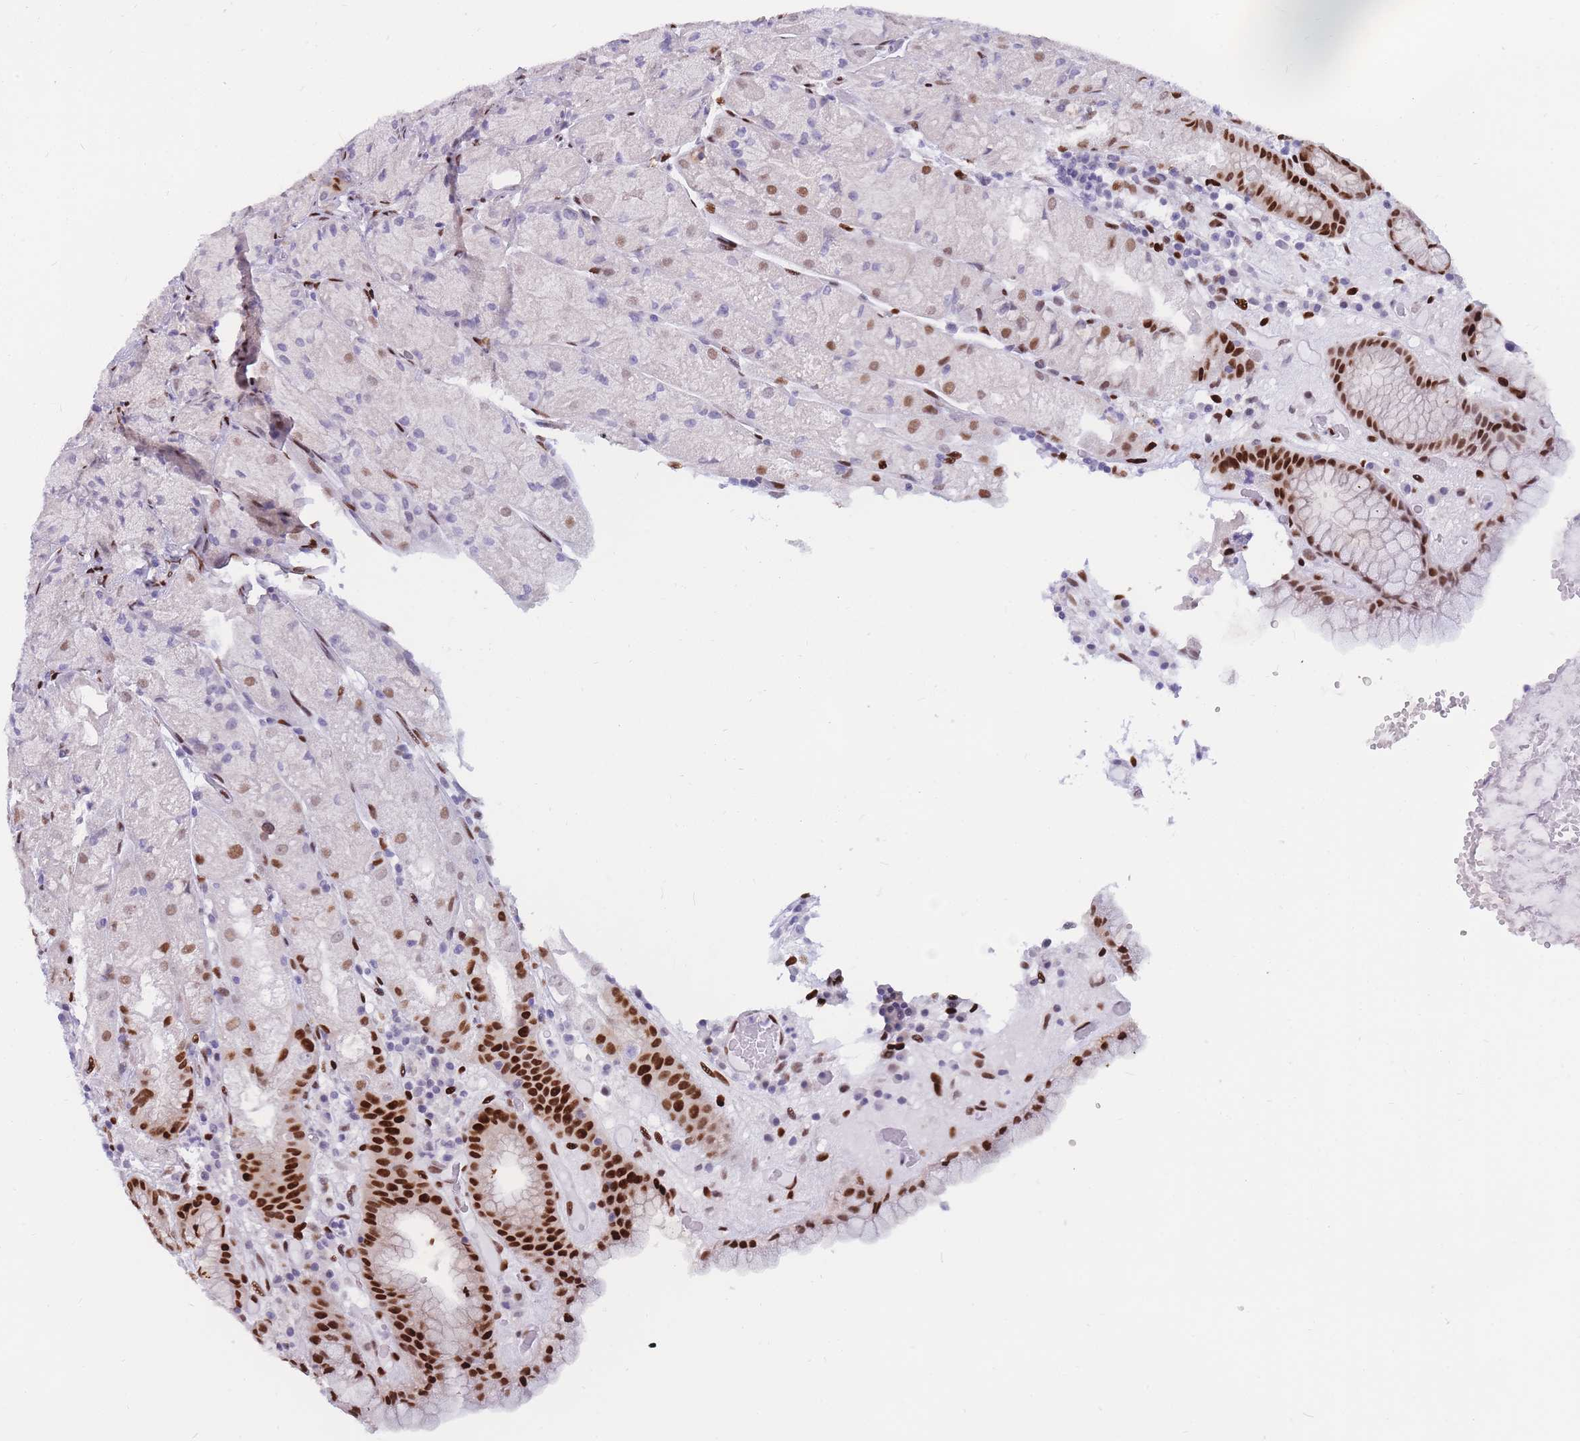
{"staining": {"intensity": "strong", "quantity": "<25%", "location": "nuclear"}, "tissue": "stomach", "cell_type": "Glandular cells", "image_type": "normal", "snomed": [{"axis": "morphology", "description": "Normal tissue, NOS"}, {"axis": "topography", "description": "Stomach, upper"}], "caption": "The micrograph reveals immunohistochemical staining of benign stomach. There is strong nuclear staining is appreciated in about <25% of glandular cells.", "gene": "NASP", "patient": {"sex": "male", "age": 52}}